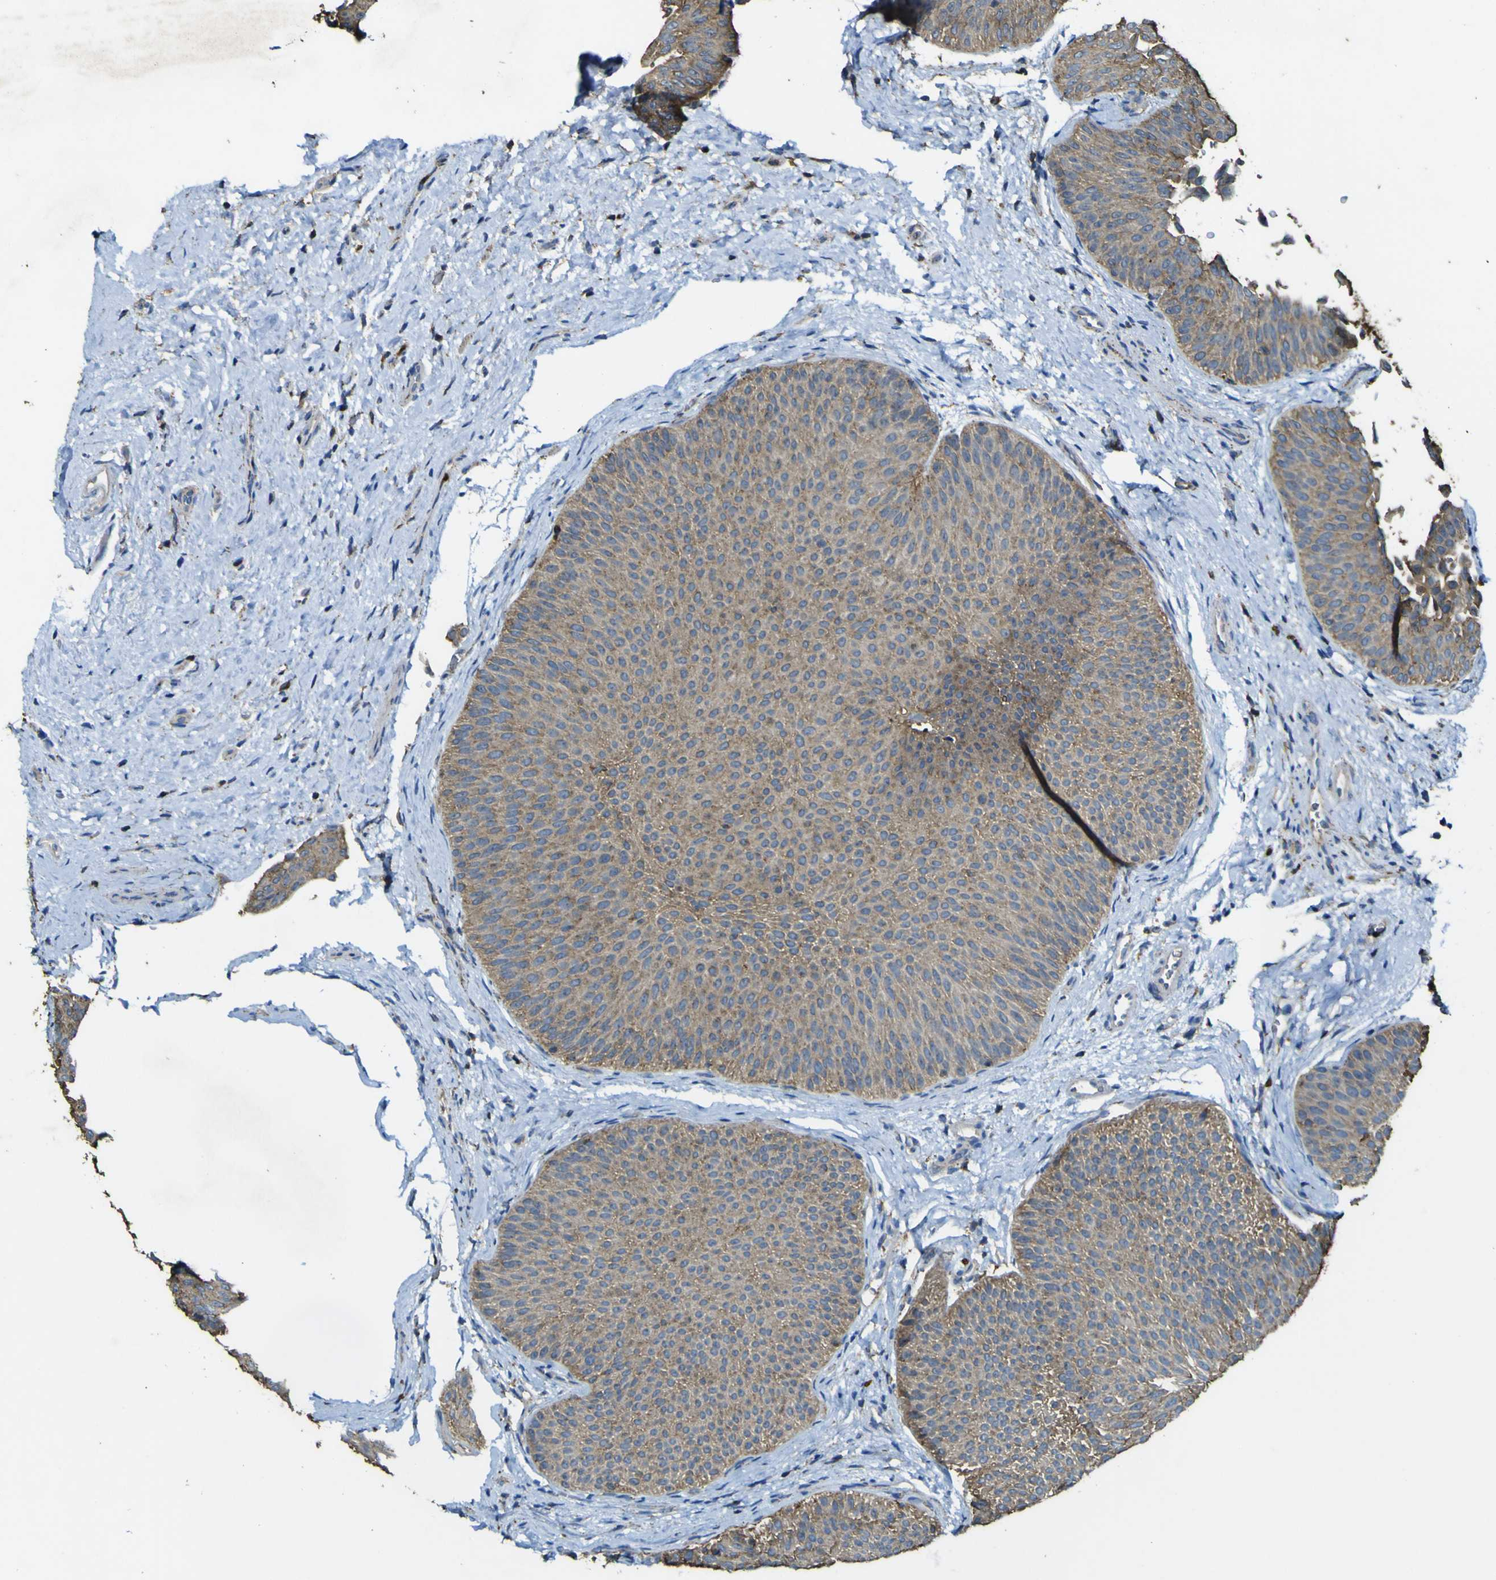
{"staining": {"intensity": "moderate", "quantity": ">75%", "location": "cytoplasmic/membranous"}, "tissue": "urothelial cancer", "cell_type": "Tumor cells", "image_type": "cancer", "snomed": [{"axis": "morphology", "description": "Urothelial carcinoma, Low grade"}, {"axis": "topography", "description": "Urinary bladder"}], "caption": "Immunohistochemical staining of urothelial cancer shows medium levels of moderate cytoplasmic/membranous protein expression in about >75% of tumor cells.", "gene": "ACSL3", "patient": {"sex": "female", "age": 60}}